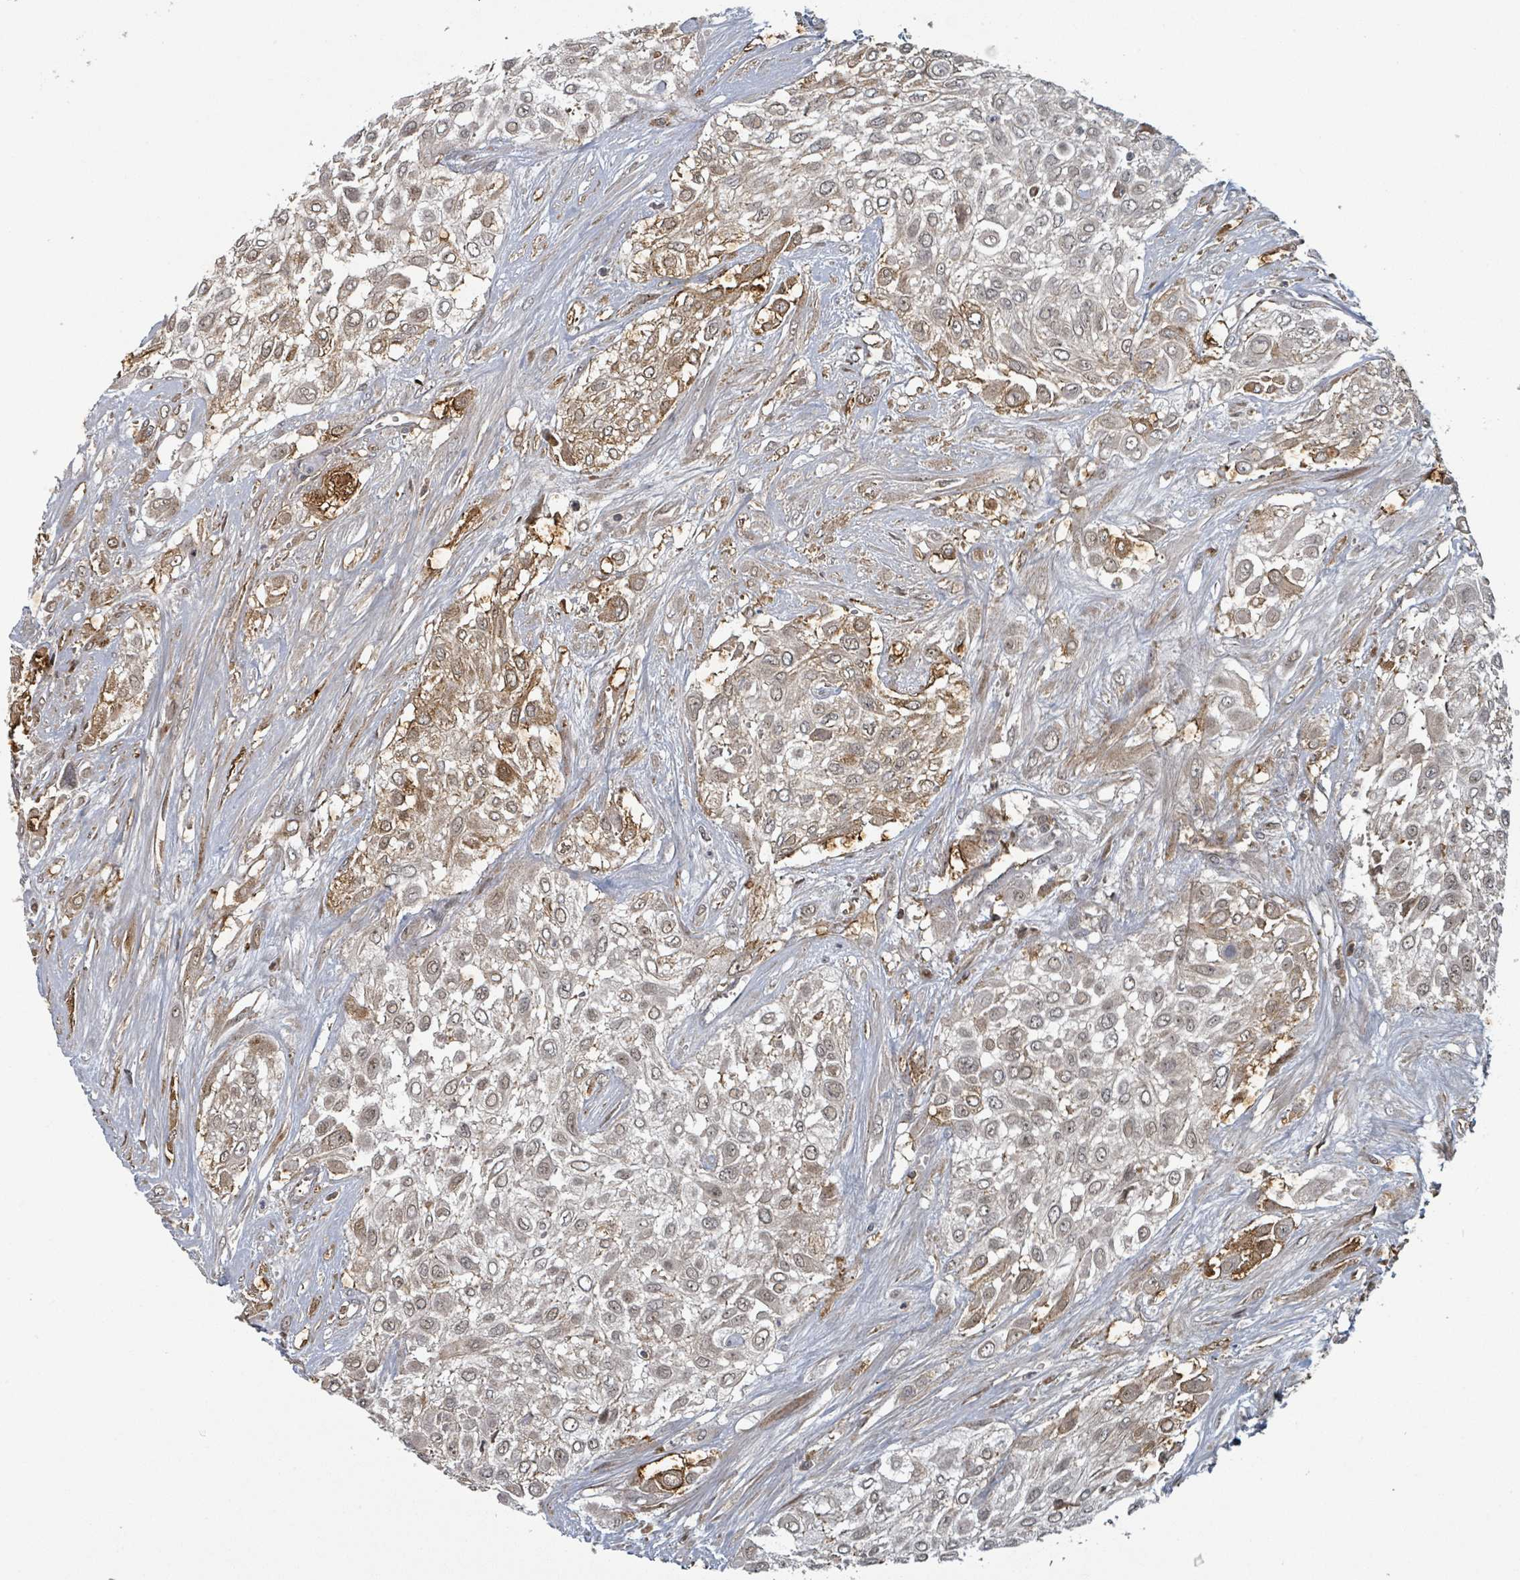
{"staining": {"intensity": "moderate", "quantity": "25%-75%", "location": "cytoplasmic/membranous,nuclear"}, "tissue": "urothelial cancer", "cell_type": "Tumor cells", "image_type": "cancer", "snomed": [{"axis": "morphology", "description": "Urothelial carcinoma, High grade"}, {"axis": "topography", "description": "Urinary bladder"}], "caption": "Urothelial cancer was stained to show a protein in brown. There is medium levels of moderate cytoplasmic/membranous and nuclear positivity in about 25%-75% of tumor cells. Using DAB (3,3'-diaminobenzidine) (brown) and hematoxylin (blue) stains, captured at high magnification using brightfield microscopy.", "gene": "GTF3C1", "patient": {"sex": "male", "age": 57}}